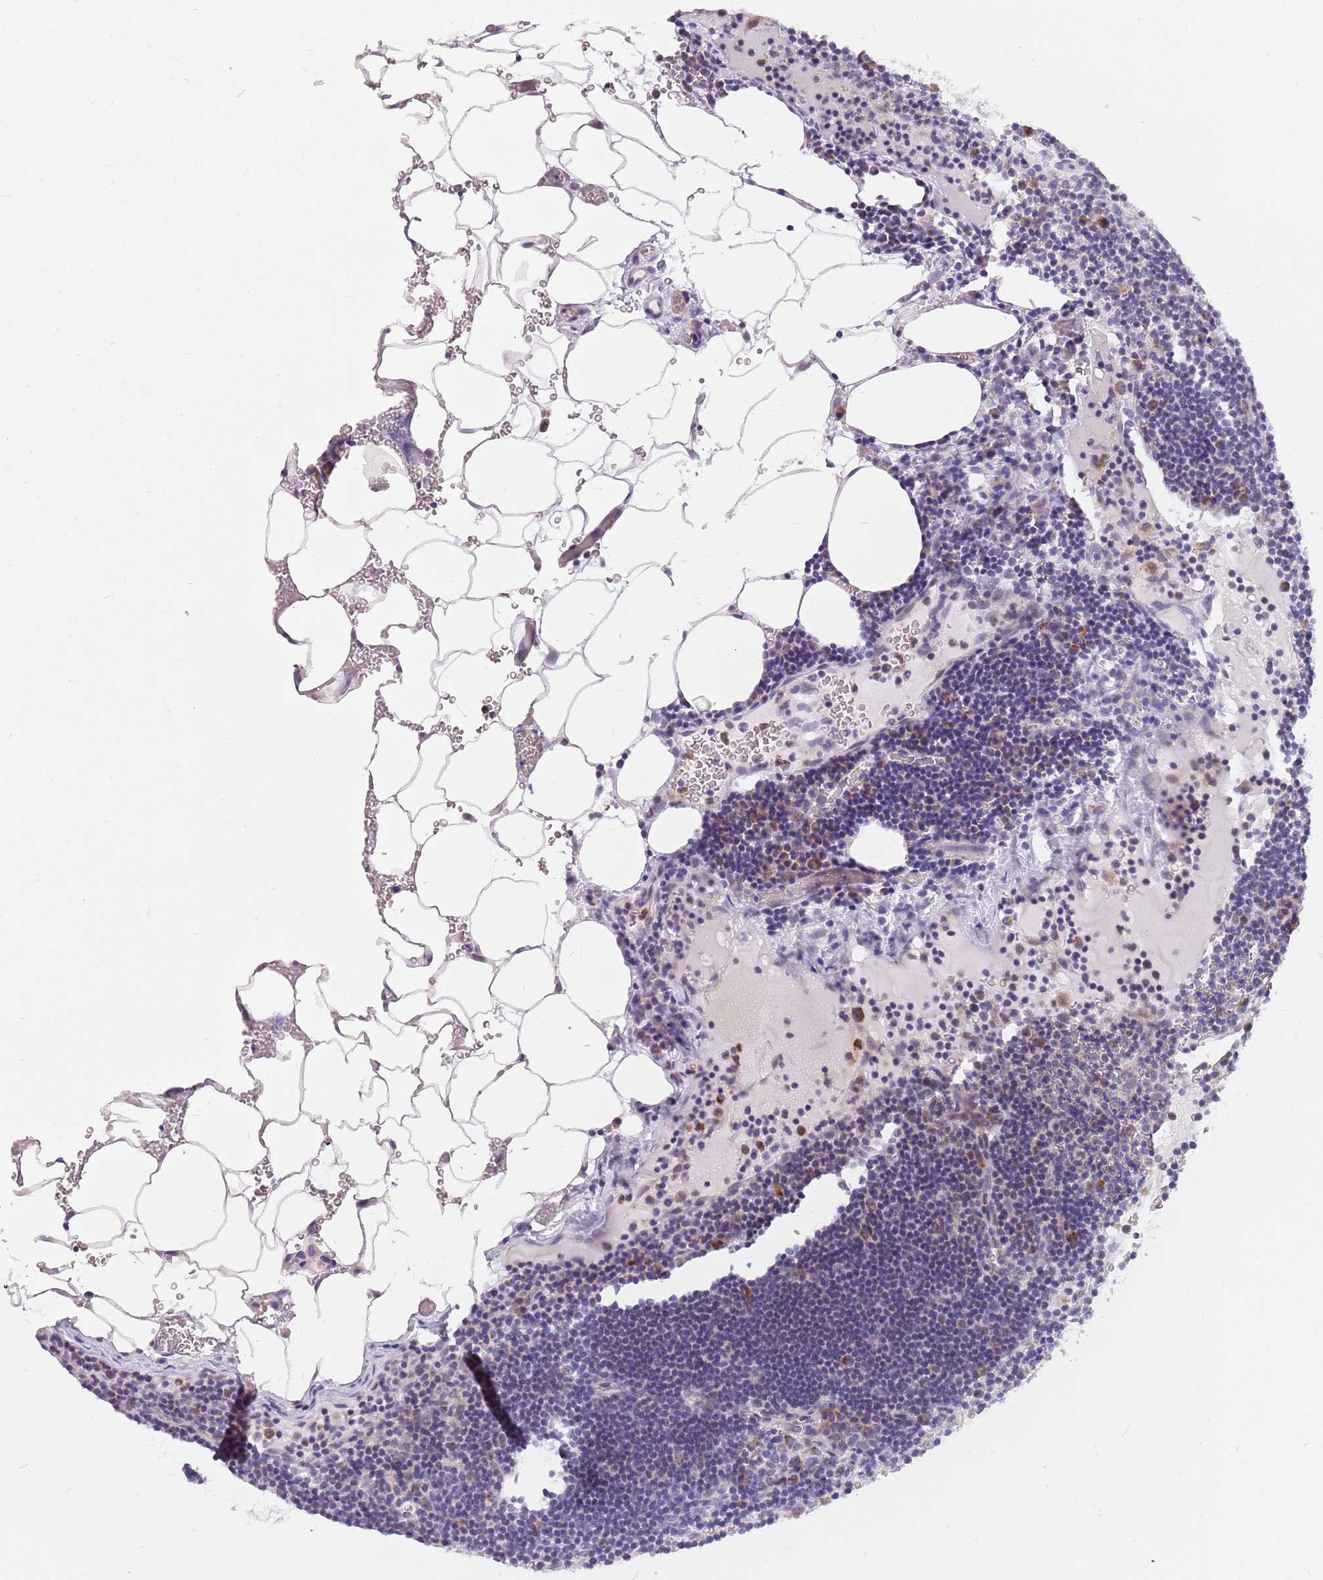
{"staining": {"intensity": "negative", "quantity": "none", "location": "none"}, "tissue": "lymph node", "cell_type": "Germinal center cells", "image_type": "normal", "snomed": [{"axis": "morphology", "description": "Normal tissue, NOS"}, {"axis": "topography", "description": "Lymph node"}], "caption": "Germinal center cells are negative for protein expression in benign human lymph node. (DAB IHC visualized using brightfield microscopy, high magnification).", "gene": "DNAJA3", "patient": {"sex": "male", "age": 53}}